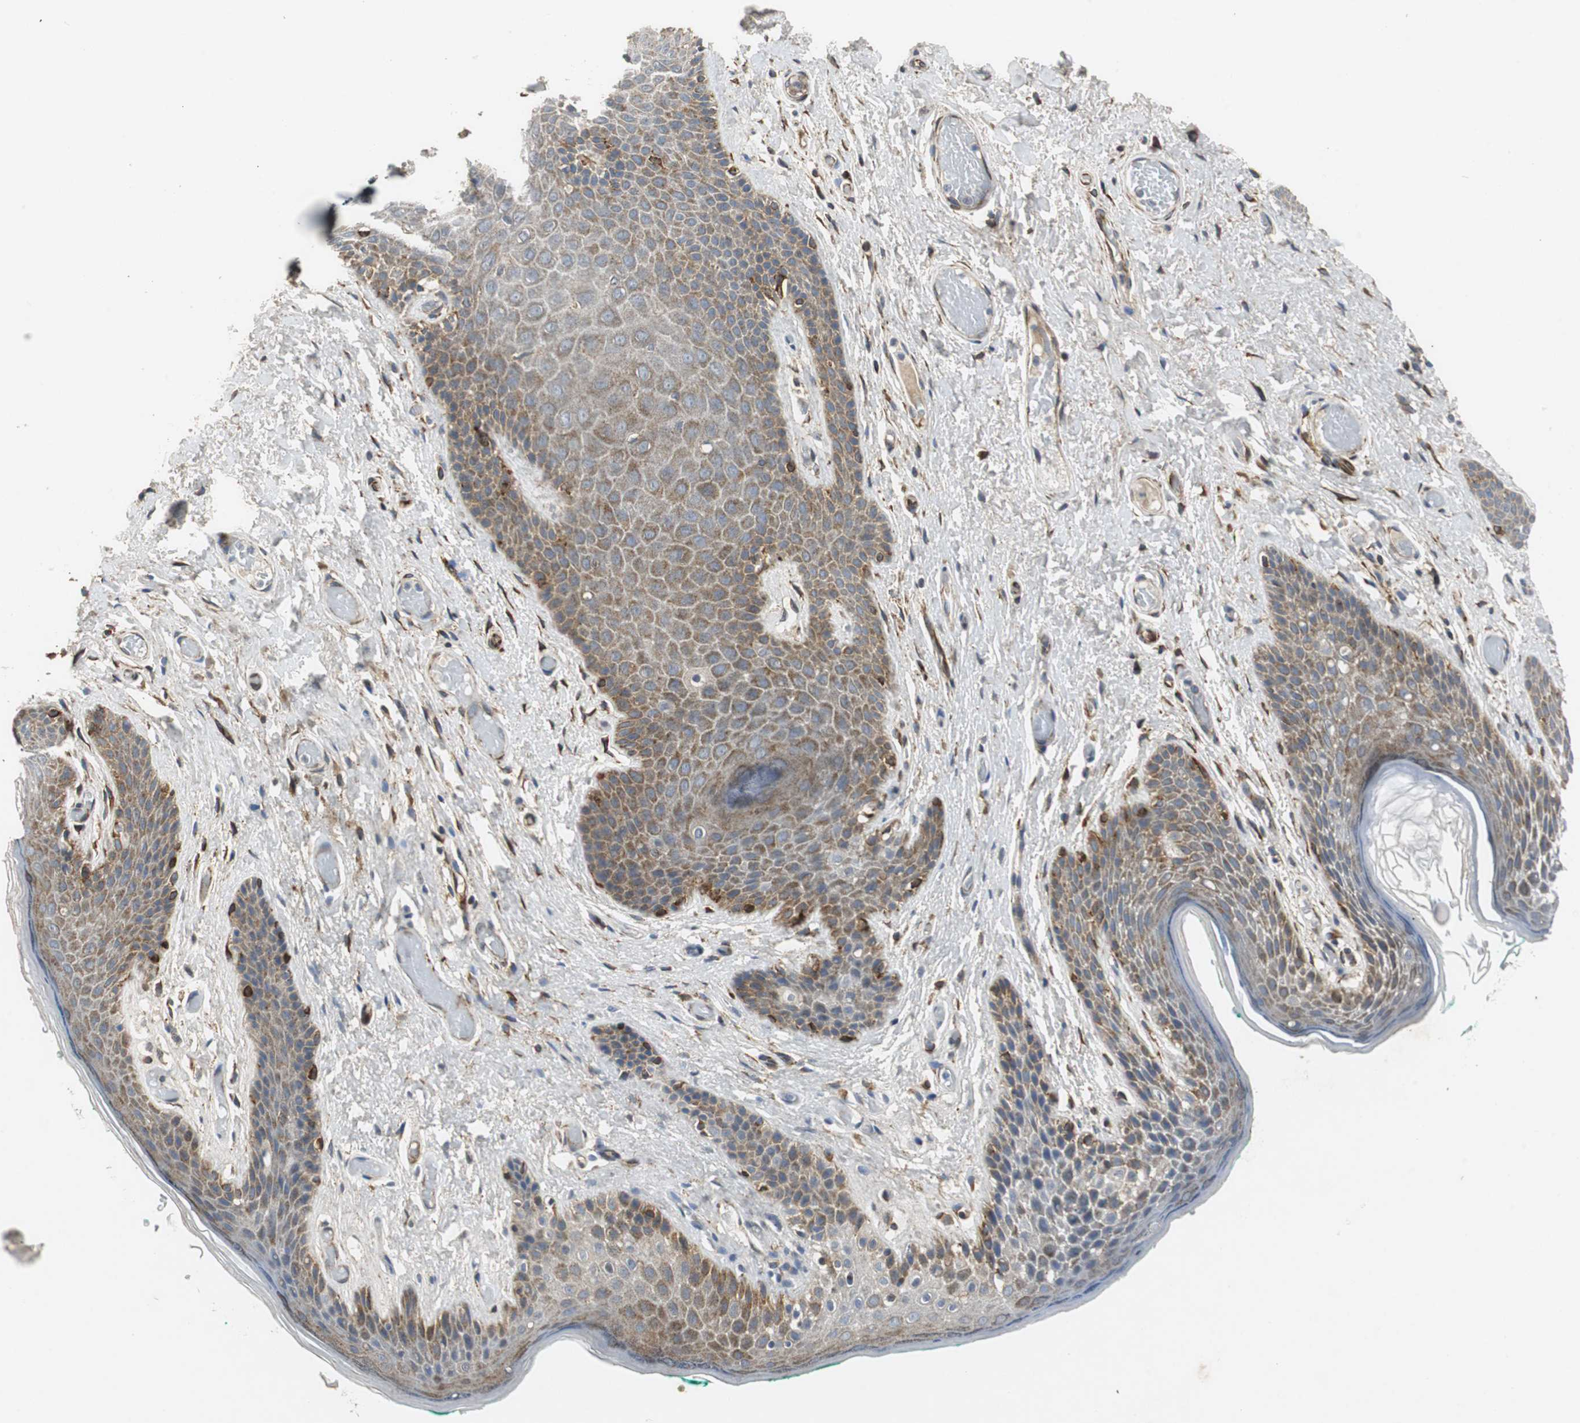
{"staining": {"intensity": "moderate", "quantity": ">75%", "location": "cytoplasmic/membranous"}, "tissue": "skin", "cell_type": "Epidermal cells", "image_type": "normal", "snomed": [{"axis": "morphology", "description": "Normal tissue, NOS"}, {"axis": "topography", "description": "Anal"}], "caption": "Protein staining shows moderate cytoplasmic/membranous staining in about >75% of epidermal cells in normal skin.", "gene": "ISCU", "patient": {"sex": "male", "age": 74}}